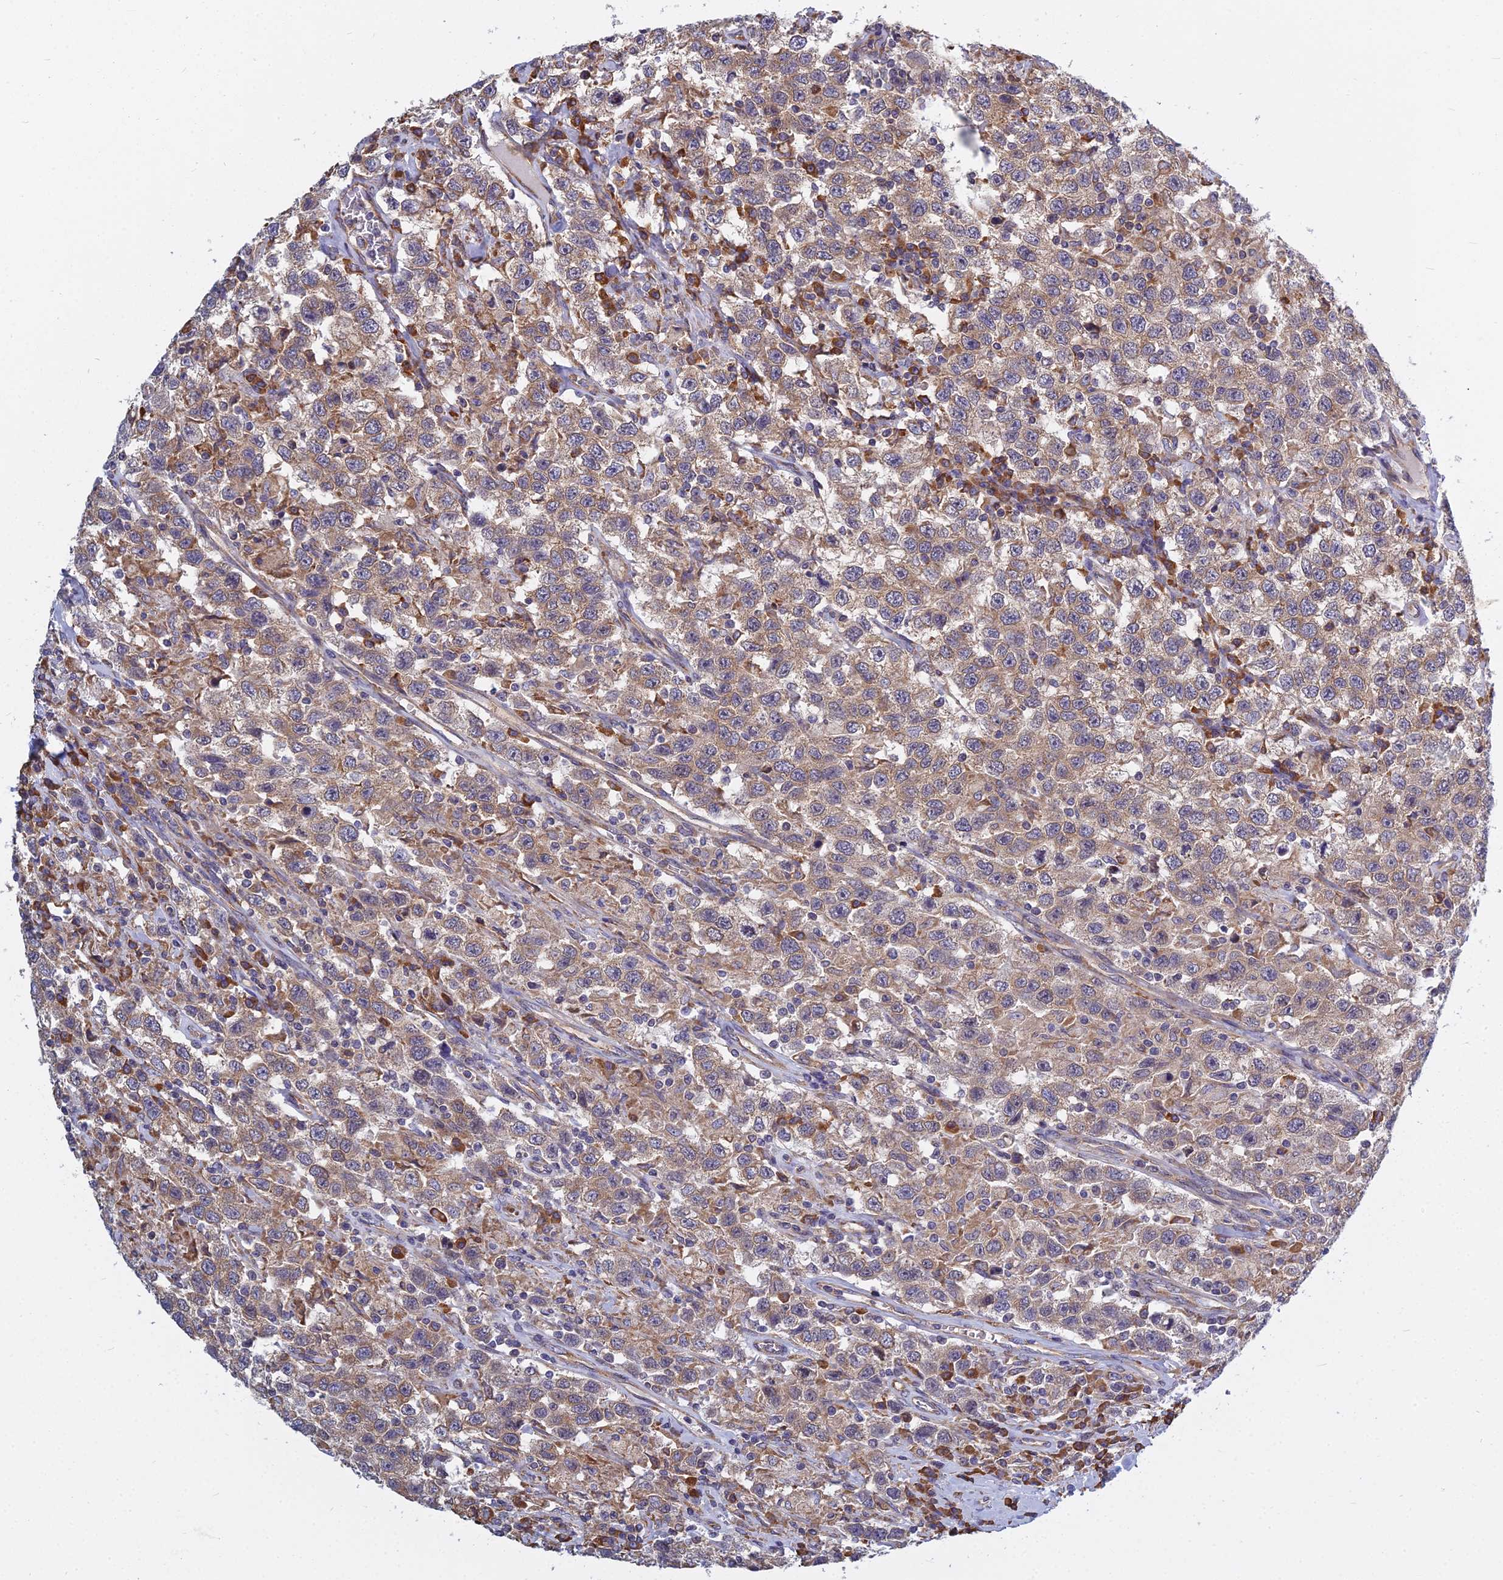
{"staining": {"intensity": "moderate", "quantity": "25%-75%", "location": "cytoplasmic/membranous"}, "tissue": "testis cancer", "cell_type": "Tumor cells", "image_type": "cancer", "snomed": [{"axis": "morphology", "description": "Seminoma, NOS"}, {"axis": "topography", "description": "Testis"}], "caption": "Immunohistochemical staining of seminoma (testis) displays medium levels of moderate cytoplasmic/membranous protein positivity in approximately 25%-75% of tumor cells.", "gene": "KIAA1143", "patient": {"sex": "male", "age": 41}}